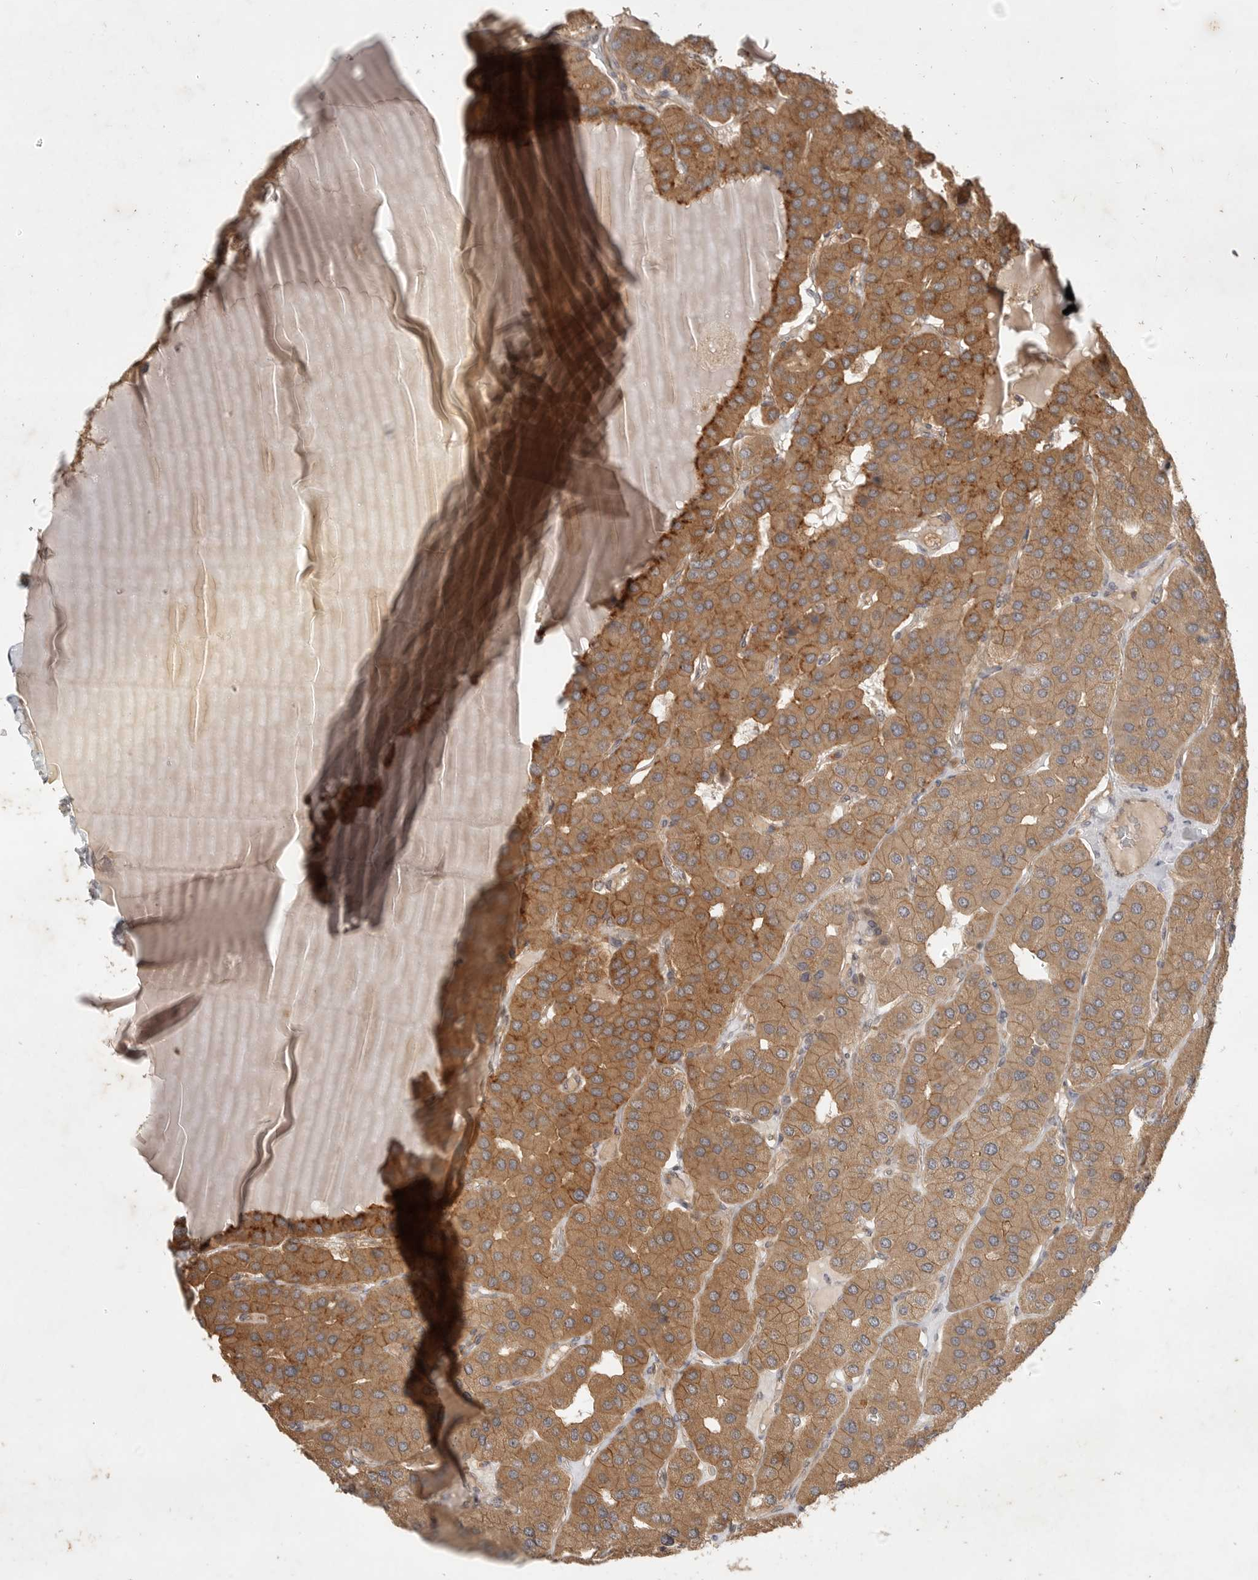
{"staining": {"intensity": "strong", "quantity": "25%-75%", "location": "cytoplasmic/membranous"}, "tissue": "parathyroid gland", "cell_type": "Glandular cells", "image_type": "normal", "snomed": [{"axis": "morphology", "description": "Normal tissue, NOS"}, {"axis": "morphology", "description": "Adenoma, NOS"}, {"axis": "topography", "description": "Parathyroid gland"}], "caption": "Immunohistochemical staining of normal parathyroid gland displays 25%-75% levels of strong cytoplasmic/membranous protein positivity in approximately 25%-75% of glandular cells.", "gene": "ZNF232", "patient": {"sex": "female", "age": 86}}